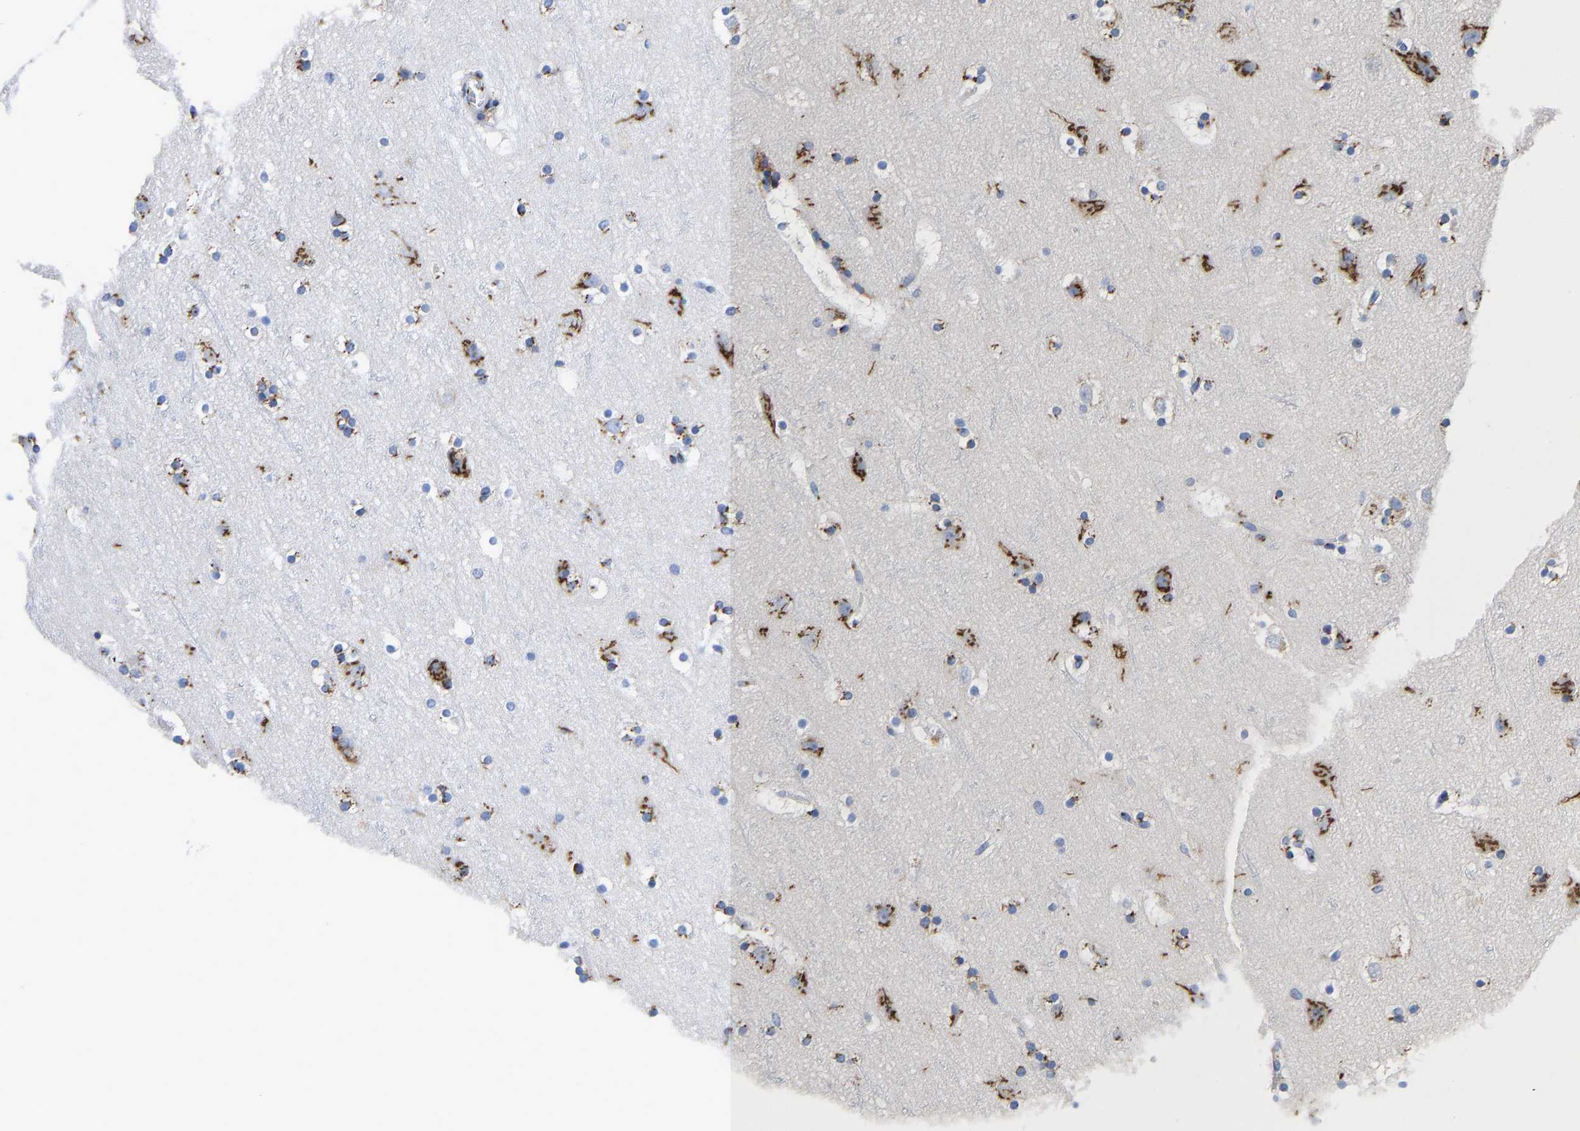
{"staining": {"intensity": "moderate", "quantity": ">75%", "location": "cytoplasmic/membranous"}, "tissue": "cerebral cortex", "cell_type": "Endothelial cells", "image_type": "normal", "snomed": [{"axis": "morphology", "description": "Normal tissue, NOS"}, {"axis": "topography", "description": "Cerebral cortex"}], "caption": "IHC of unremarkable human cerebral cortex displays medium levels of moderate cytoplasmic/membranous positivity in approximately >75% of endothelial cells. (DAB (3,3'-diaminobenzidine) IHC, brown staining for protein, blue staining for nuclei).", "gene": "TMEM87A", "patient": {"sex": "male", "age": 45}}